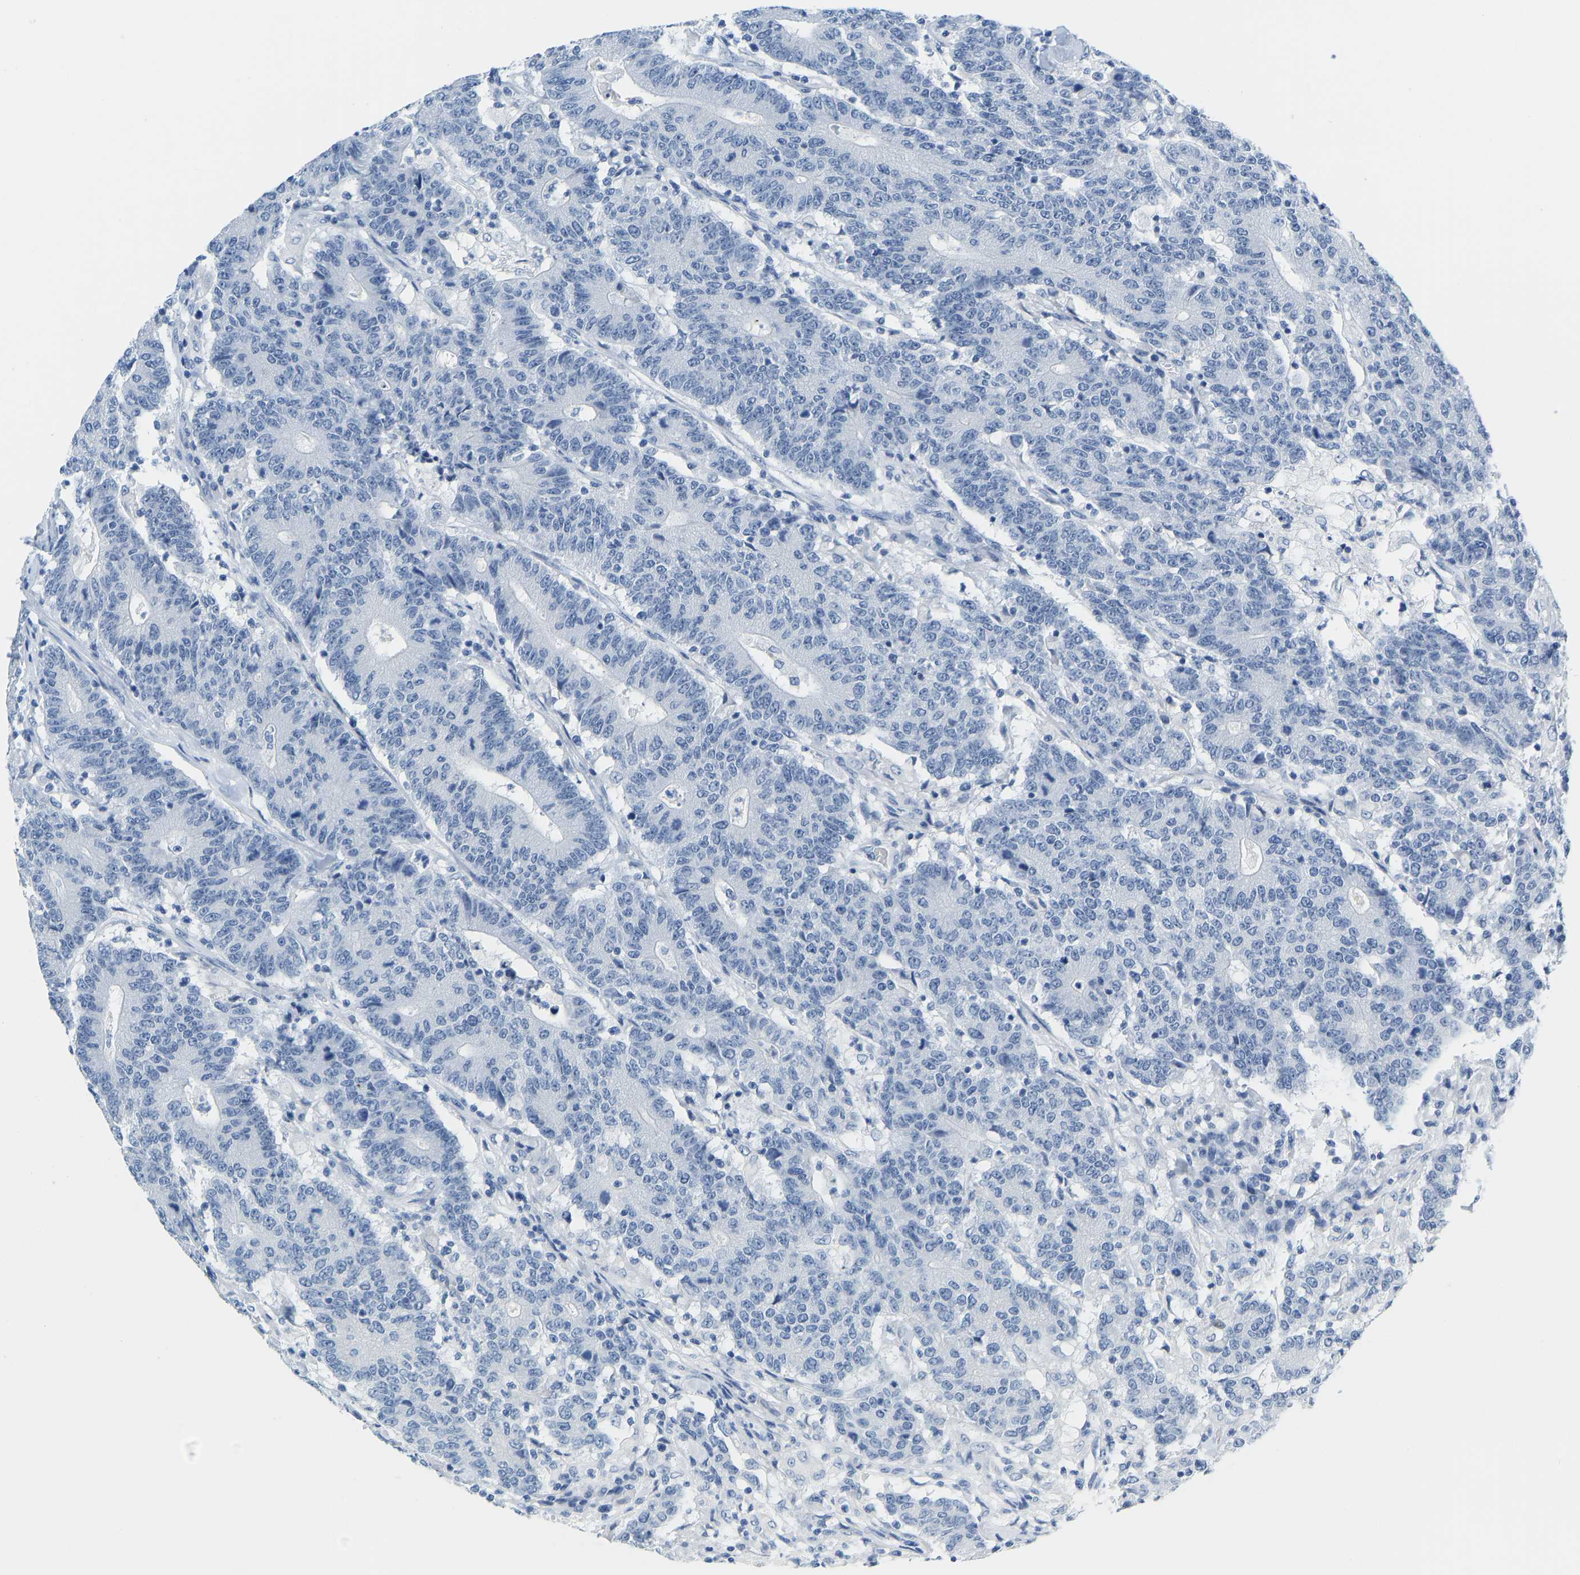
{"staining": {"intensity": "negative", "quantity": "none", "location": "none"}, "tissue": "colorectal cancer", "cell_type": "Tumor cells", "image_type": "cancer", "snomed": [{"axis": "morphology", "description": "Normal tissue, NOS"}, {"axis": "morphology", "description": "Adenocarcinoma, NOS"}, {"axis": "topography", "description": "Colon"}], "caption": "There is no significant expression in tumor cells of colorectal adenocarcinoma.", "gene": "SERPINB3", "patient": {"sex": "female", "age": 75}}